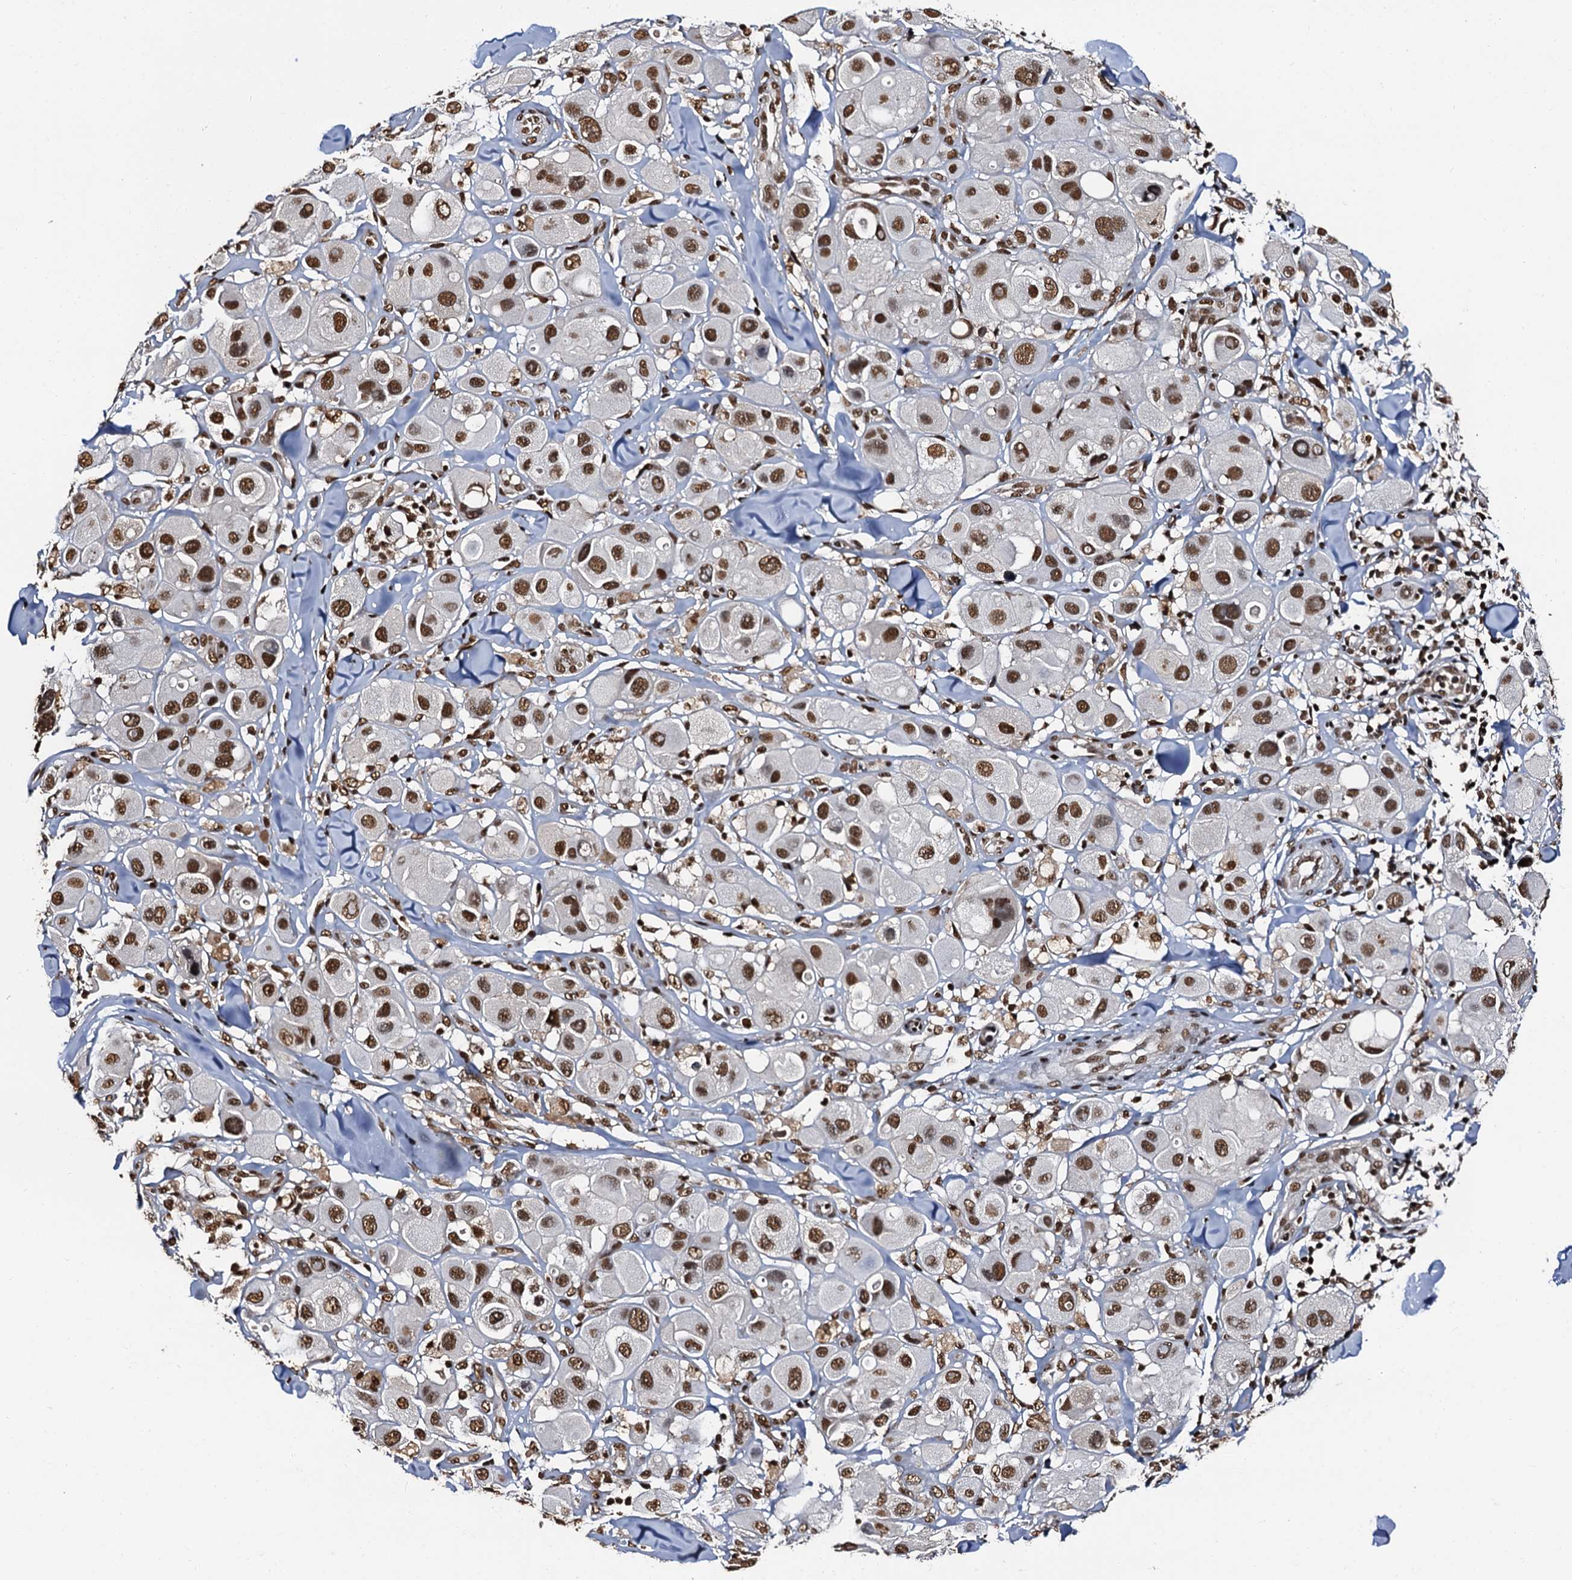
{"staining": {"intensity": "moderate", "quantity": ">75%", "location": "nuclear"}, "tissue": "melanoma", "cell_type": "Tumor cells", "image_type": "cancer", "snomed": [{"axis": "morphology", "description": "Malignant melanoma, Metastatic site"}, {"axis": "topography", "description": "Skin"}], "caption": "Immunohistochemistry (DAB (3,3'-diaminobenzidine)) staining of human malignant melanoma (metastatic site) displays moderate nuclear protein positivity in approximately >75% of tumor cells. (DAB IHC, brown staining for protein, blue staining for nuclei).", "gene": "SNRPD2", "patient": {"sex": "male", "age": 41}}